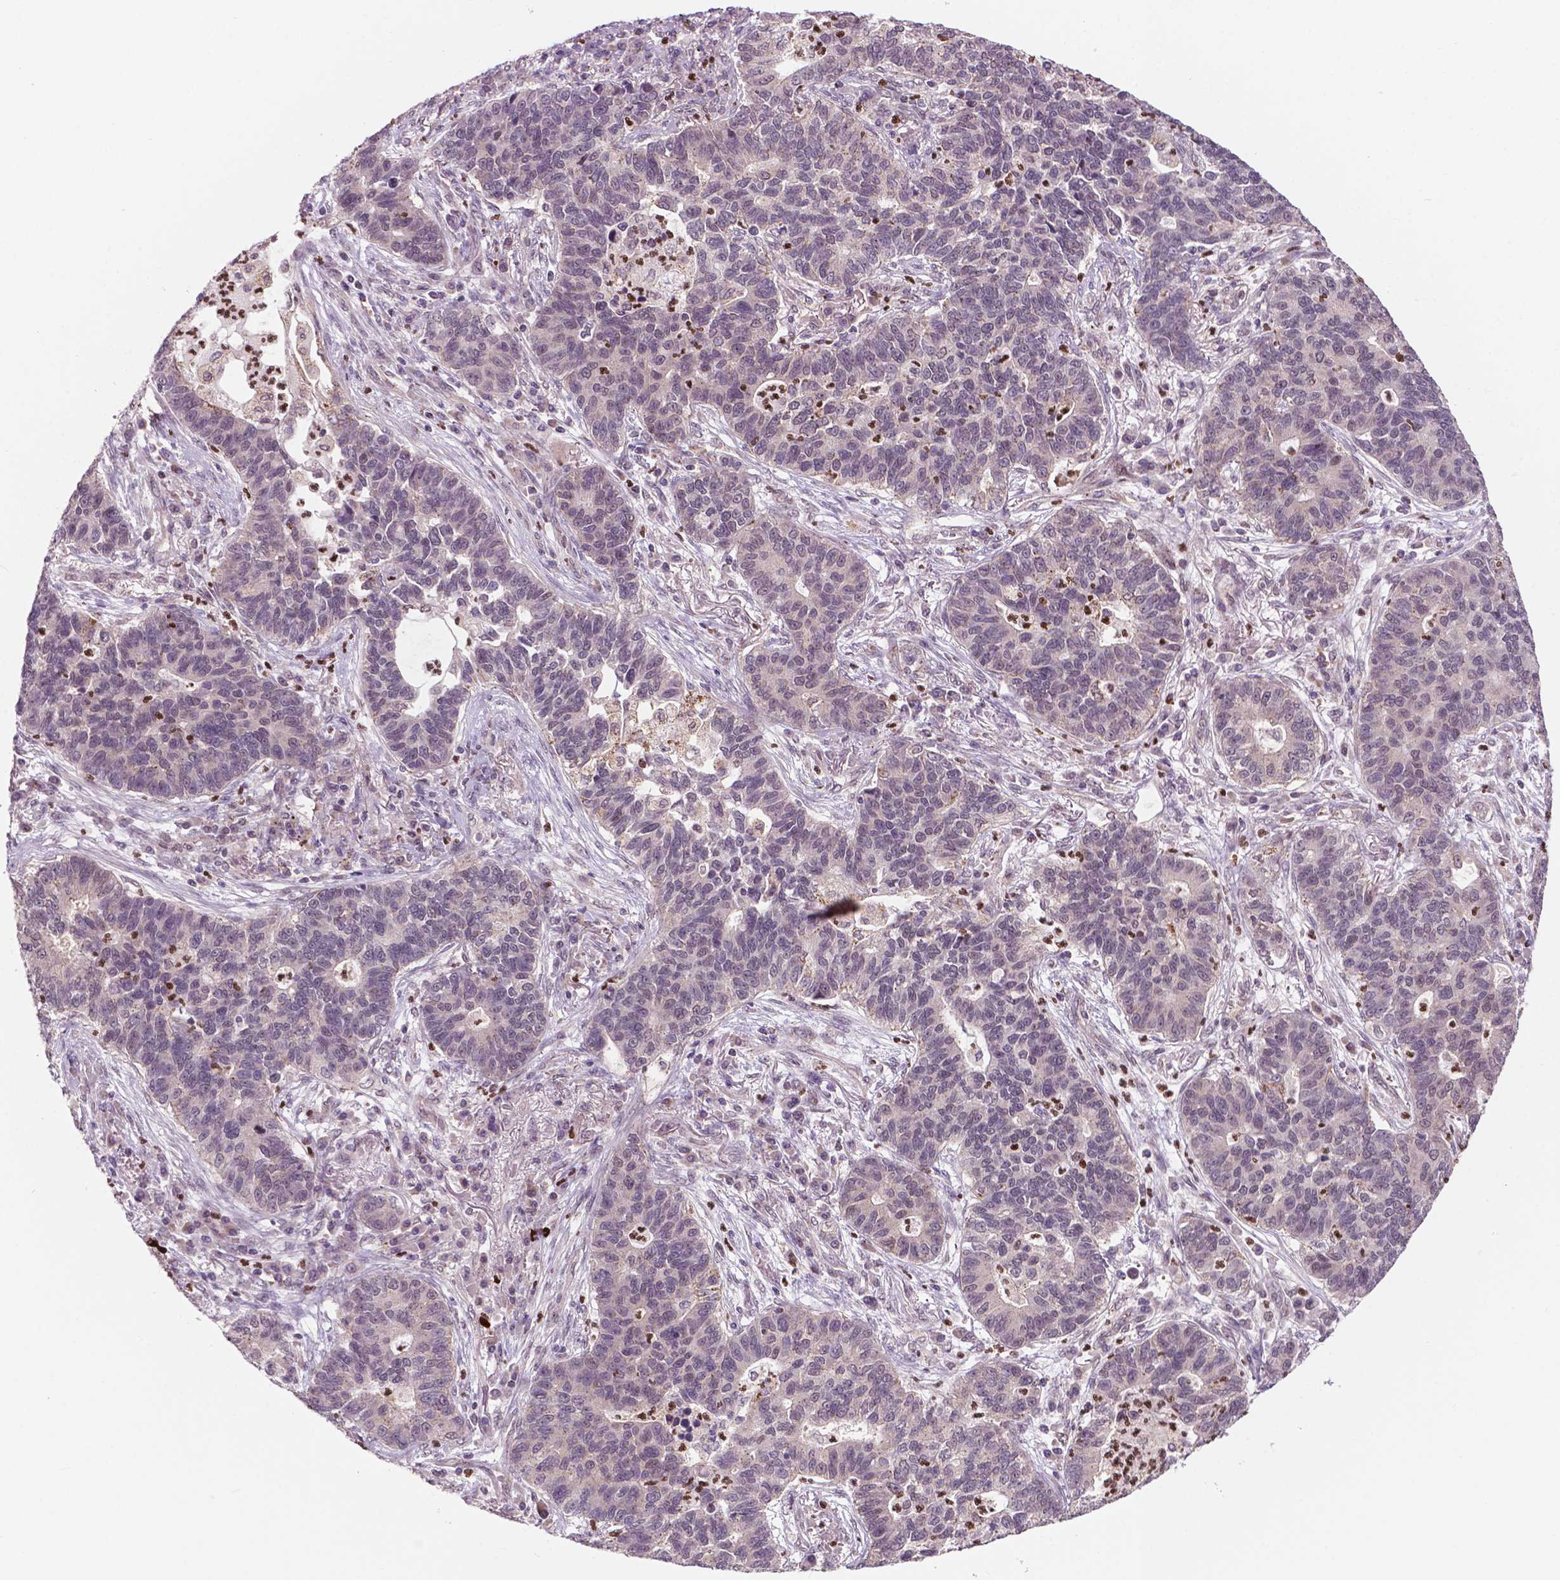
{"staining": {"intensity": "negative", "quantity": "none", "location": "none"}, "tissue": "lung cancer", "cell_type": "Tumor cells", "image_type": "cancer", "snomed": [{"axis": "morphology", "description": "Adenocarcinoma, NOS"}, {"axis": "topography", "description": "Lung"}], "caption": "The image reveals no staining of tumor cells in lung cancer.", "gene": "NFAT5", "patient": {"sex": "female", "age": 57}}